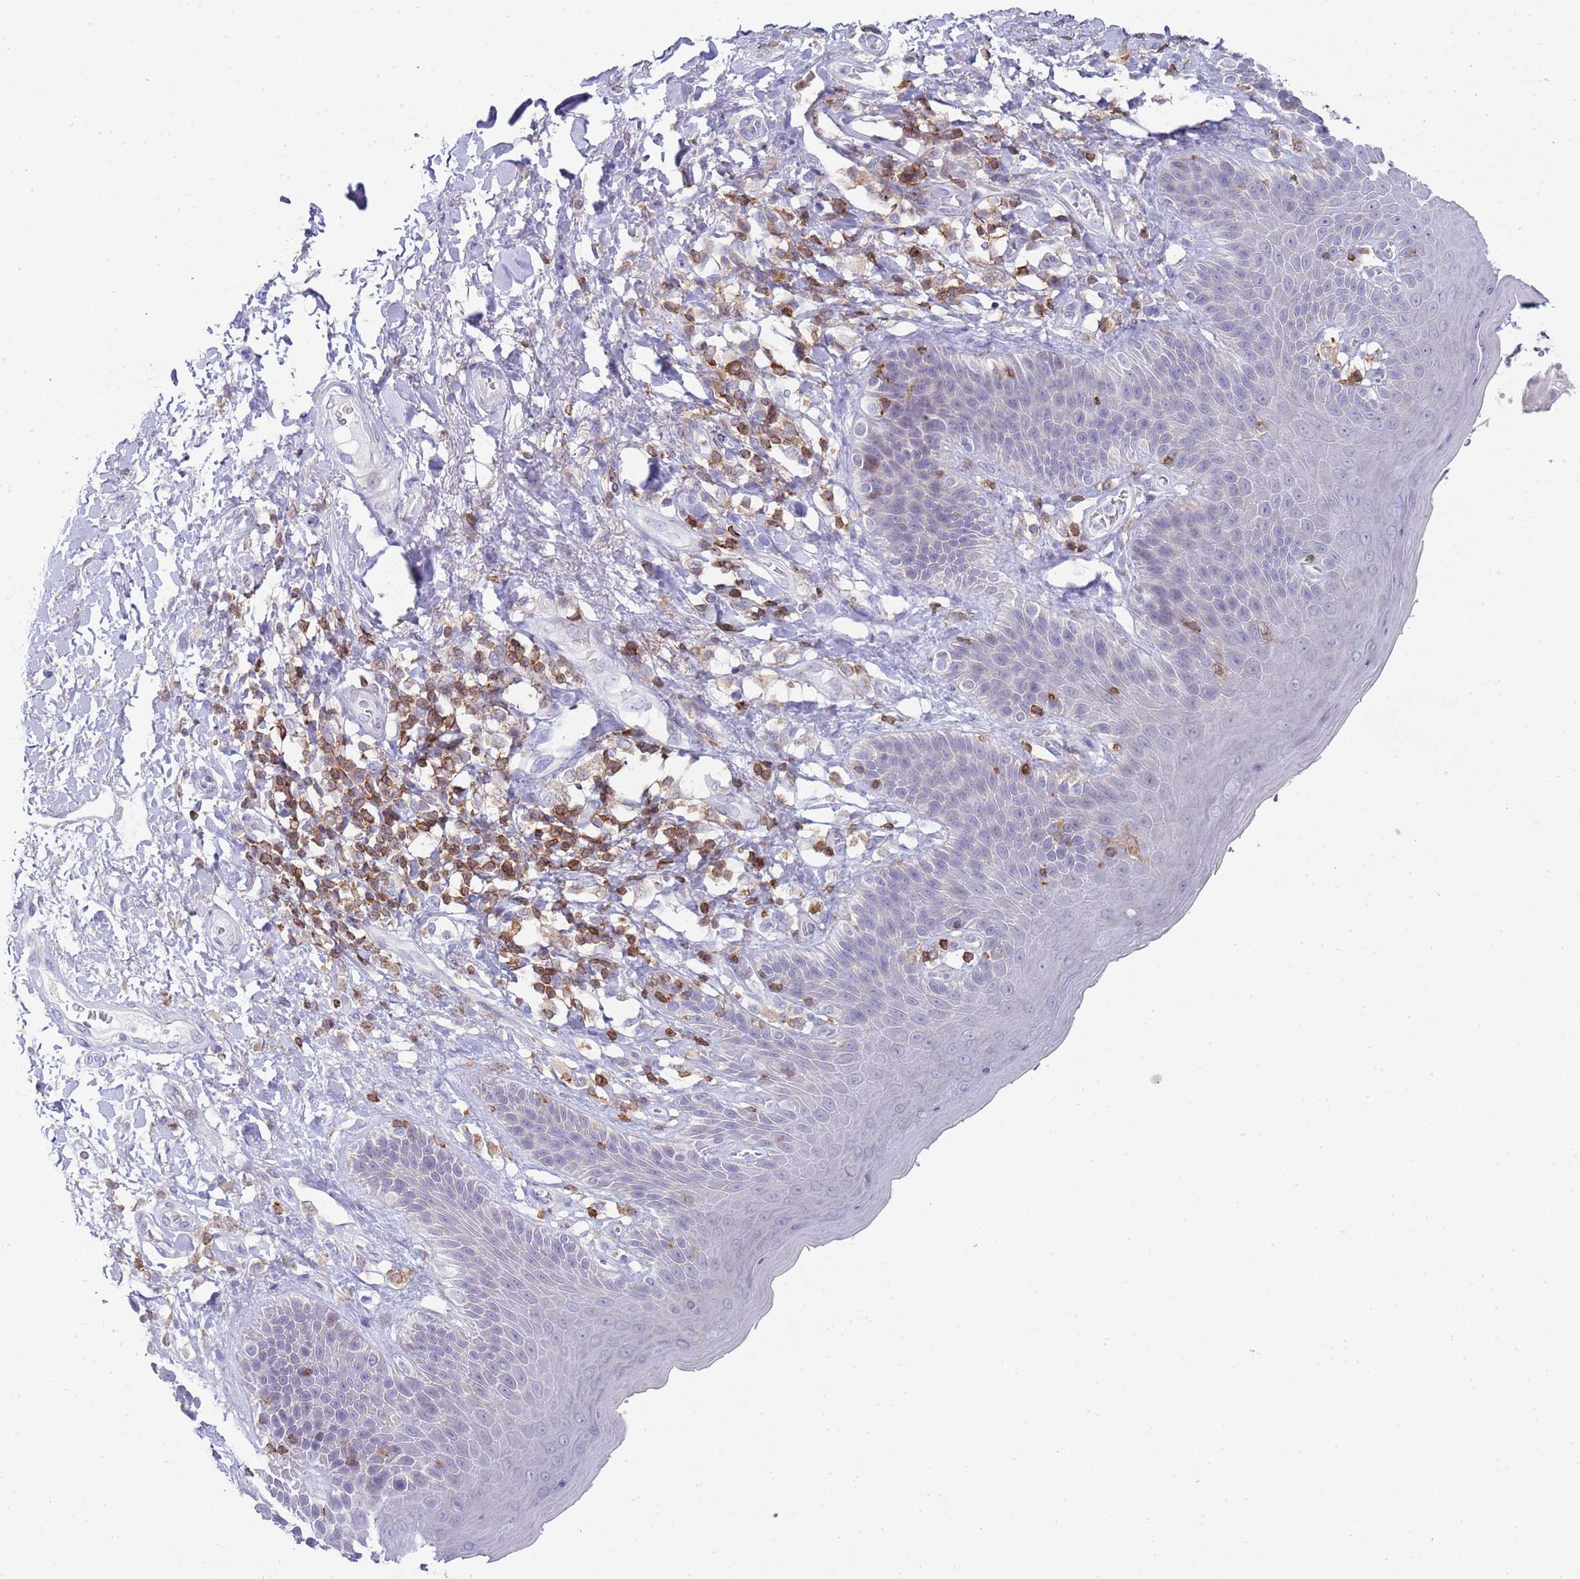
{"staining": {"intensity": "negative", "quantity": "none", "location": "none"}, "tissue": "skin", "cell_type": "Epidermal cells", "image_type": "normal", "snomed": [{"axis": "morphology", "description": "Normal tissue, NOS"}, {"axis": "topography", "description": "Anal"}], "caption": "IHC image of benign skin: skin stained with DAB (3,3'-diaminobenzidine) reveals no significant protein positivity in epidermal cells.", "gene": "LPXN", "patient": {"sex": "female", "age": 89}}